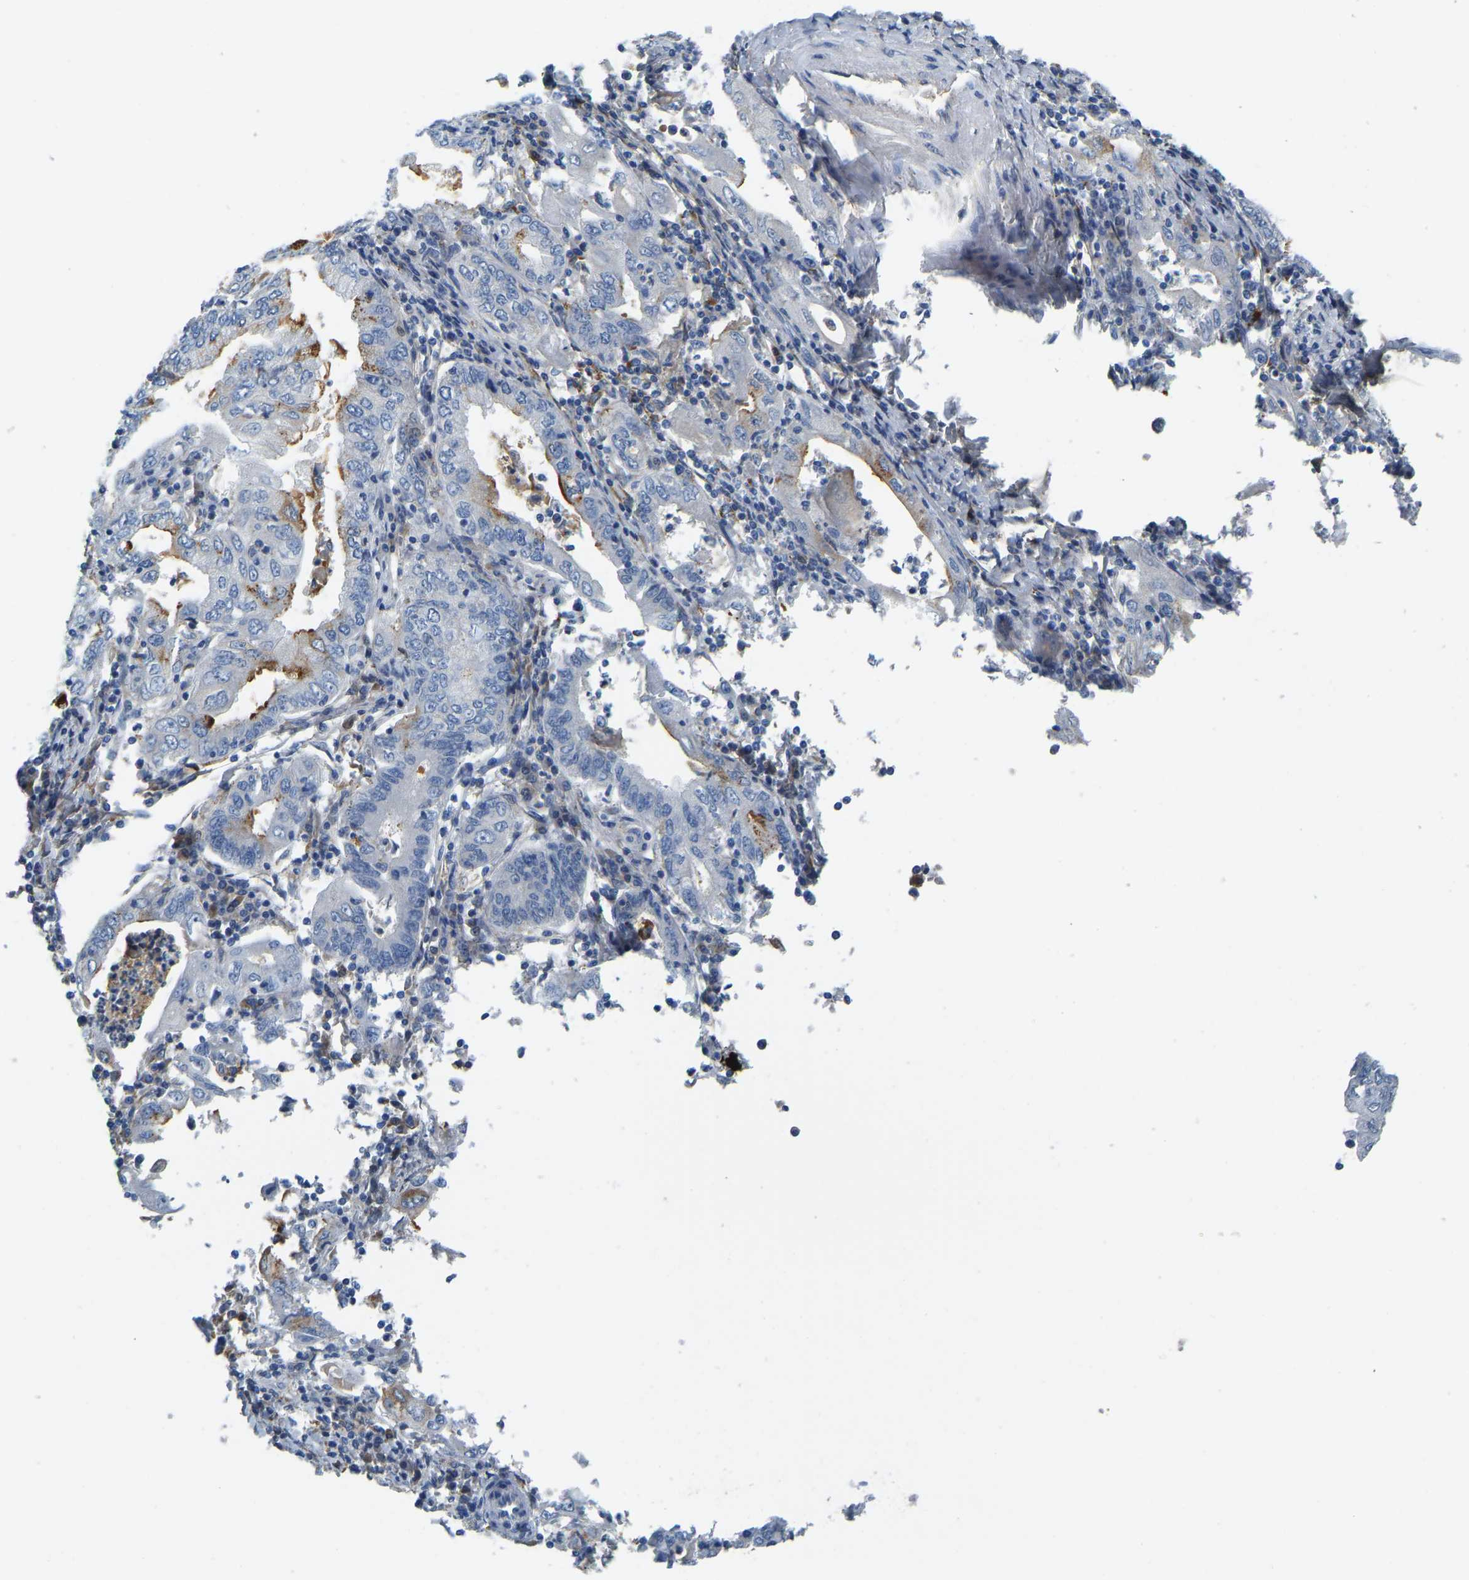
{"staining": {"intensity": "negative", "quantity": "none", "location": "none"}, "tissue": "stomach cancer", "cell_type": "Tumor cells", "image_type": "cancer", "snomed": [{"axis": "morphology", "description": "Normal tissue, NOS"}, {"axis": "morphology", "description": "Adenocarcinoma, NOS"}, {"axis": "topography", "description": "Esophagus"}, {"axis": "topography", "description": "Stomach, upper"}, {"axis": "topography", "description": "Peripheral nerve tissue"}], "caption": "Tumor cells show no significant positivity in adenocarcinoma (stomach).", "gene": "THBS4", "patient": {"sex": "male", "age": 62}}